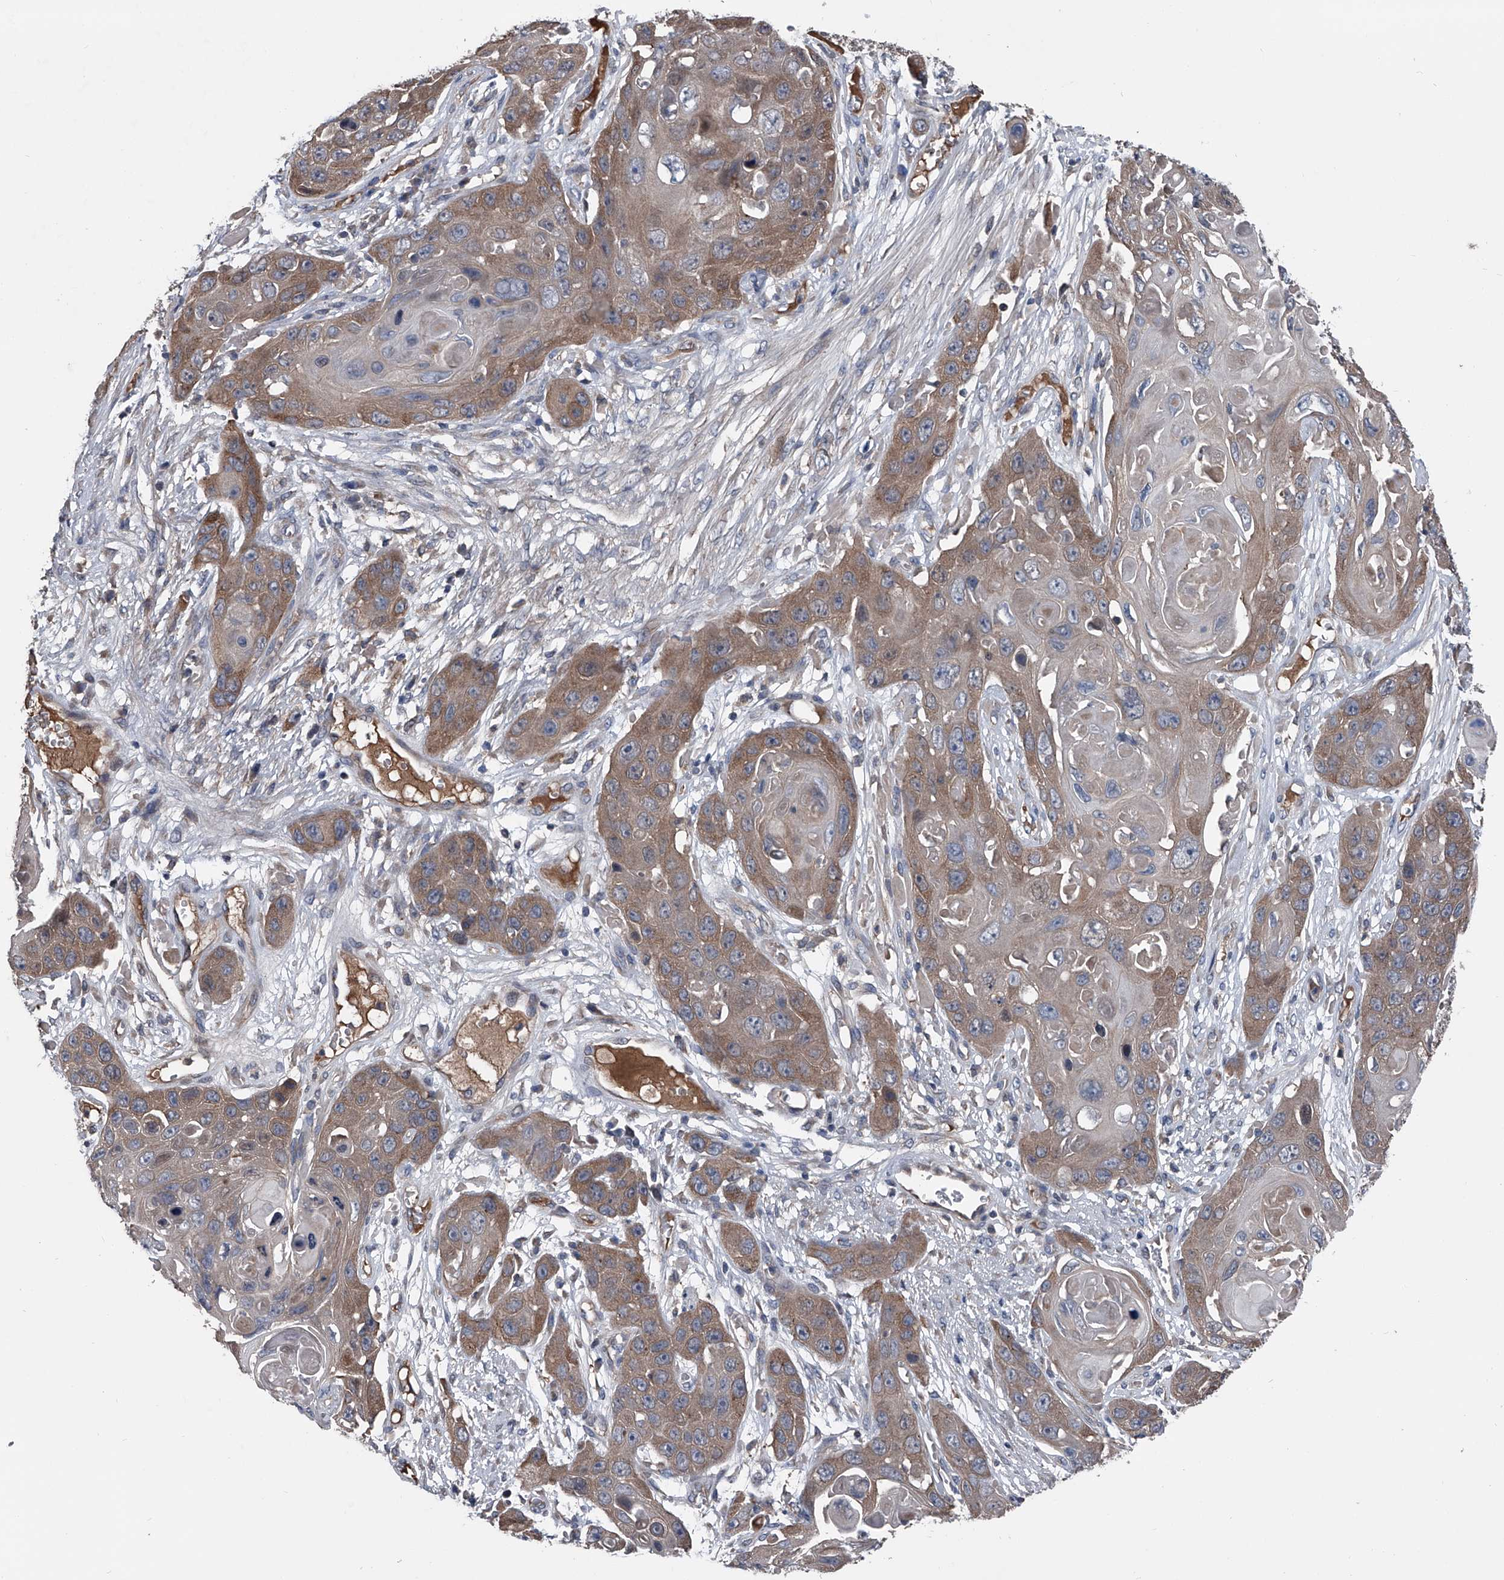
{"staining": {"intensity": "moderate", "quantity": ">75%", "location": "cytoplasmic/membranous"}, "tissue": "skin cancer", "cell_type": "Tumor cells", "image_type": "cancer", "snomed": [{"axis": "morphology", "description": "Squamous cell carcinoma, NOS"}, {"axis": "topography", "description": "Skin"}], "caption": "Skin cancer (squamous cell carcinoma) was stained to show a protein in brown. There is medium levels of moderate cytoplasmic/membranous expression in approximately >75% of tumor cells.", "gene": "KIF13A", "patient": {"sex": "male", "age": 55}}